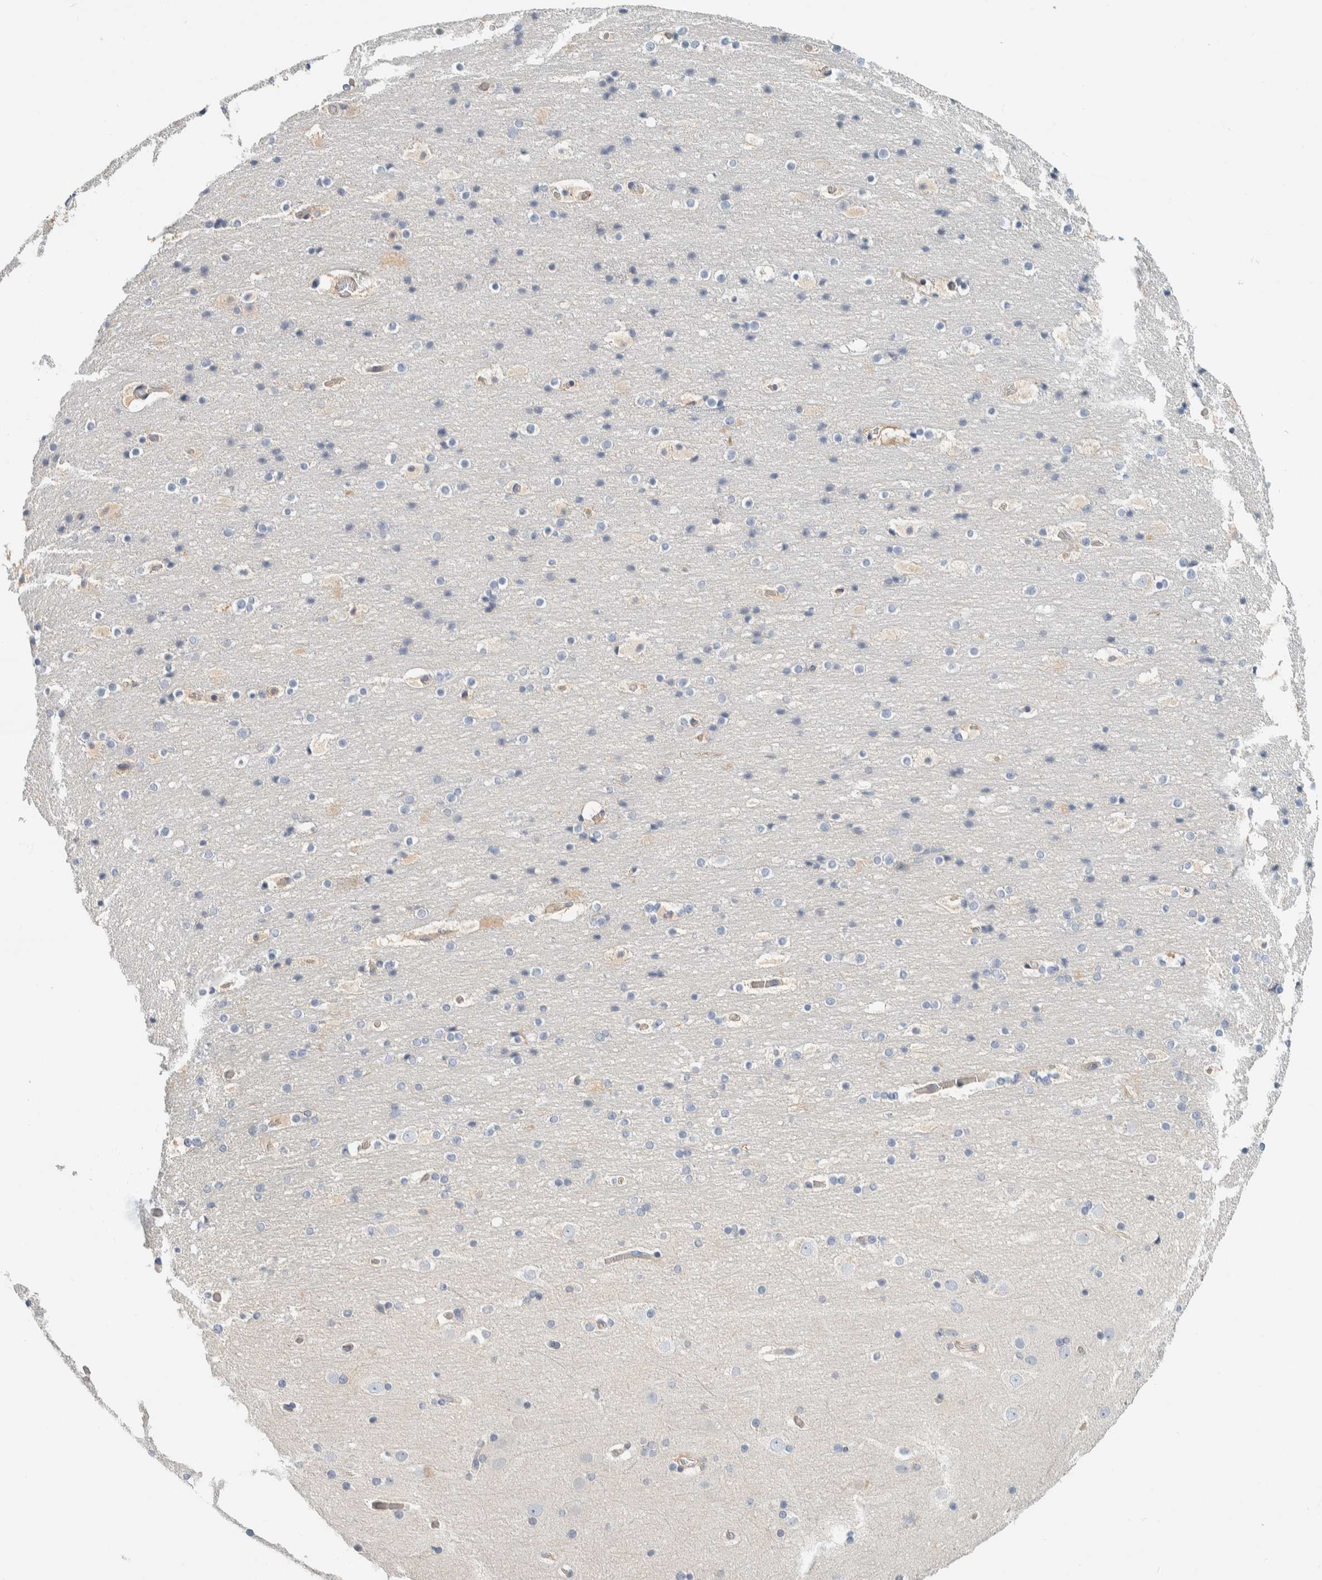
{"staining": {"intensity": "negative", "quantity": "none", "location": "none"}, "tissue": "cerebral cortex", "cell_type": "Endothelial cells", "image_type": "normal", "snomed": [{"axis": "morphology", "description": "Normal tissue, NOS"}, {"axis": "topography", "description": "Cerebral cortex"}], "caption": "Endothelial cells show no significant protein staining in unremarkable cerebral cortex. (DAB (3,3'-diaminobenzidine) immunohistochemistry with hematoxylin counter stain).", "gene": "CDR2", "patient": {"sex": "male", "age": 57}}